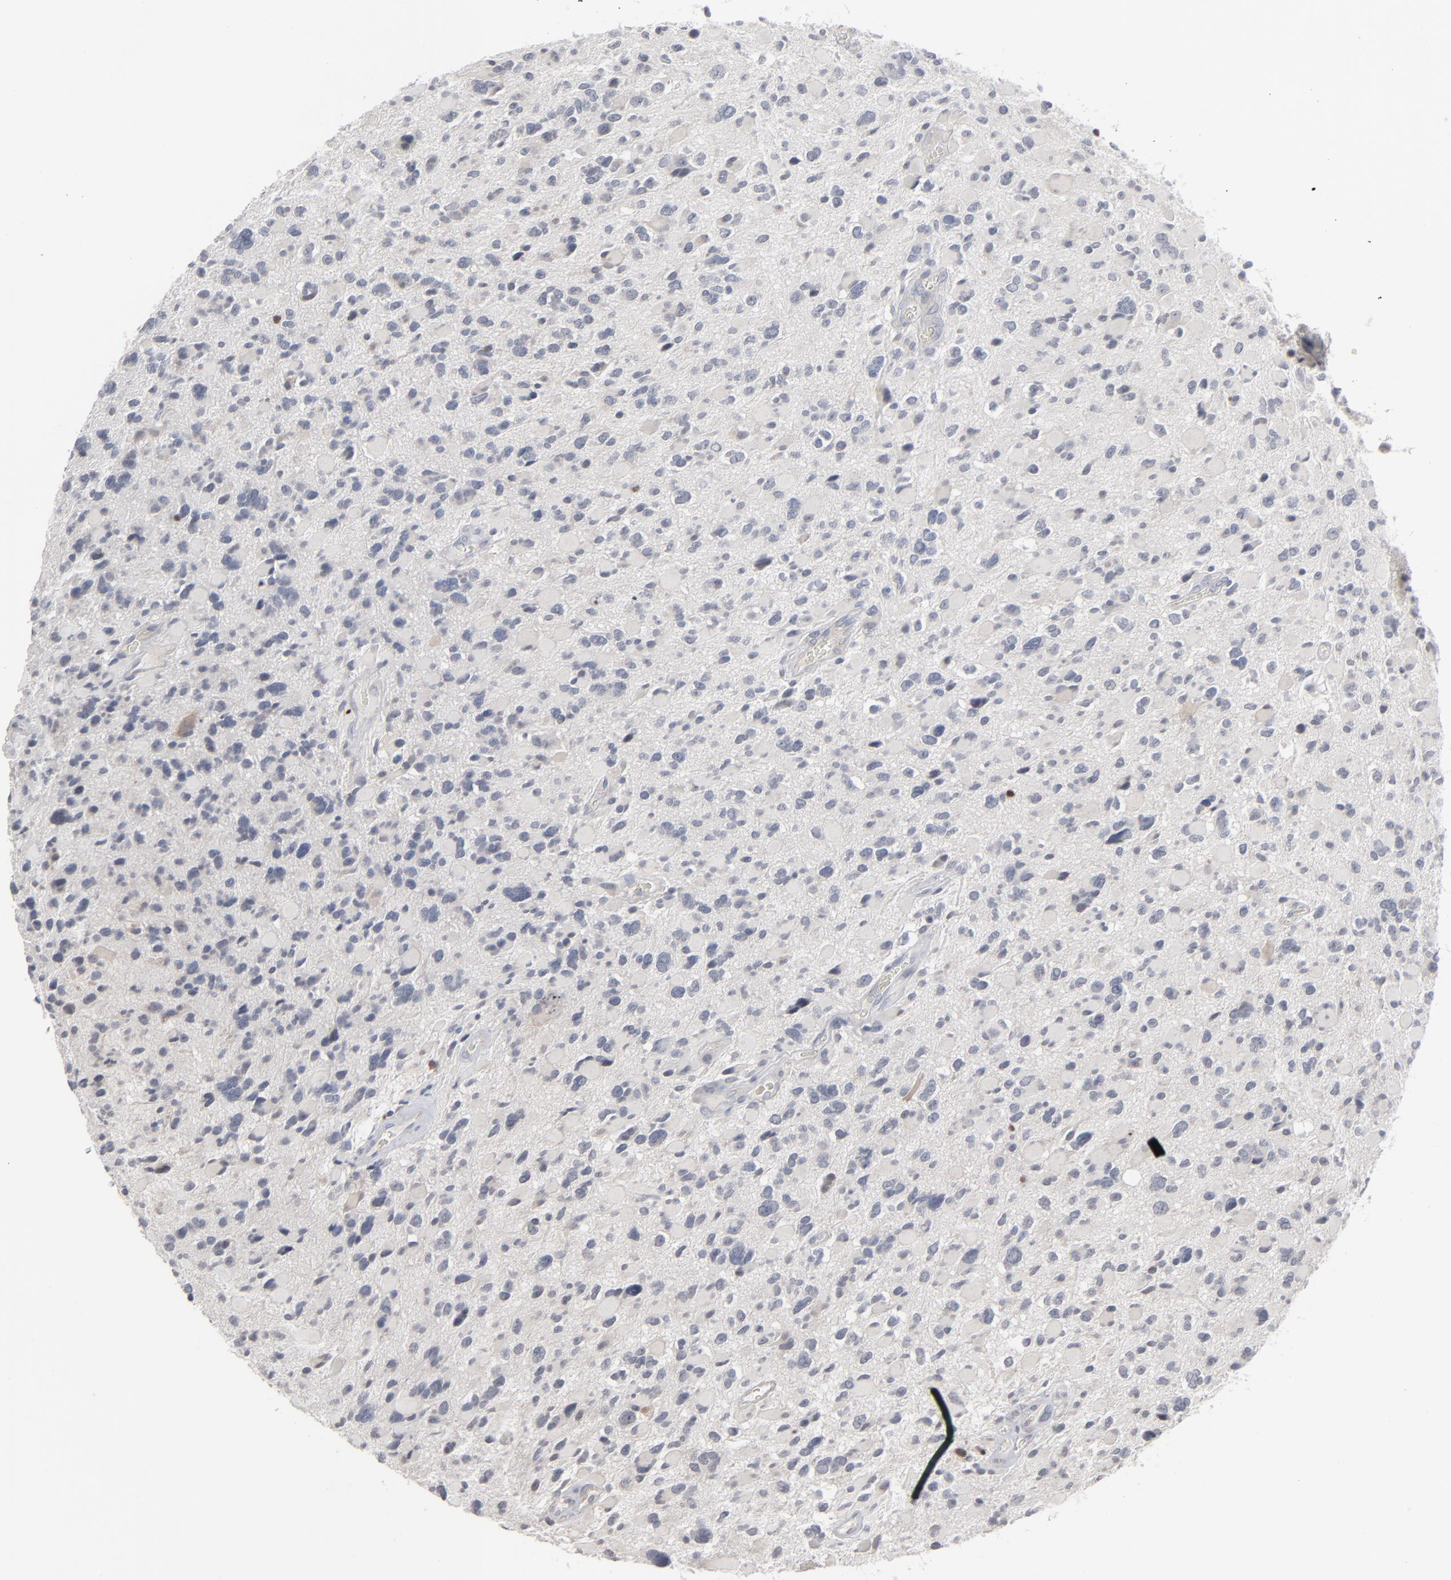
{"staining": {"intensity": "negative", "quantity": "none", "location": "none"}, "tissue": "glioma", "cell_type": "Tumor cells", "image_type": "cancer", "snomed": [{"axis": "morphology", "description": "Glioma, malignant, High grade"}, {"axis": "topography", "description": "Brain"}], "caption": "This is a photomicrograph of immunohistochemistry (IHC) staining of malignant glioma (high-grade), which shows no staining in tumor cells.", "gene": "STAT4", "patient": {"sex": "female", "age": 37}}